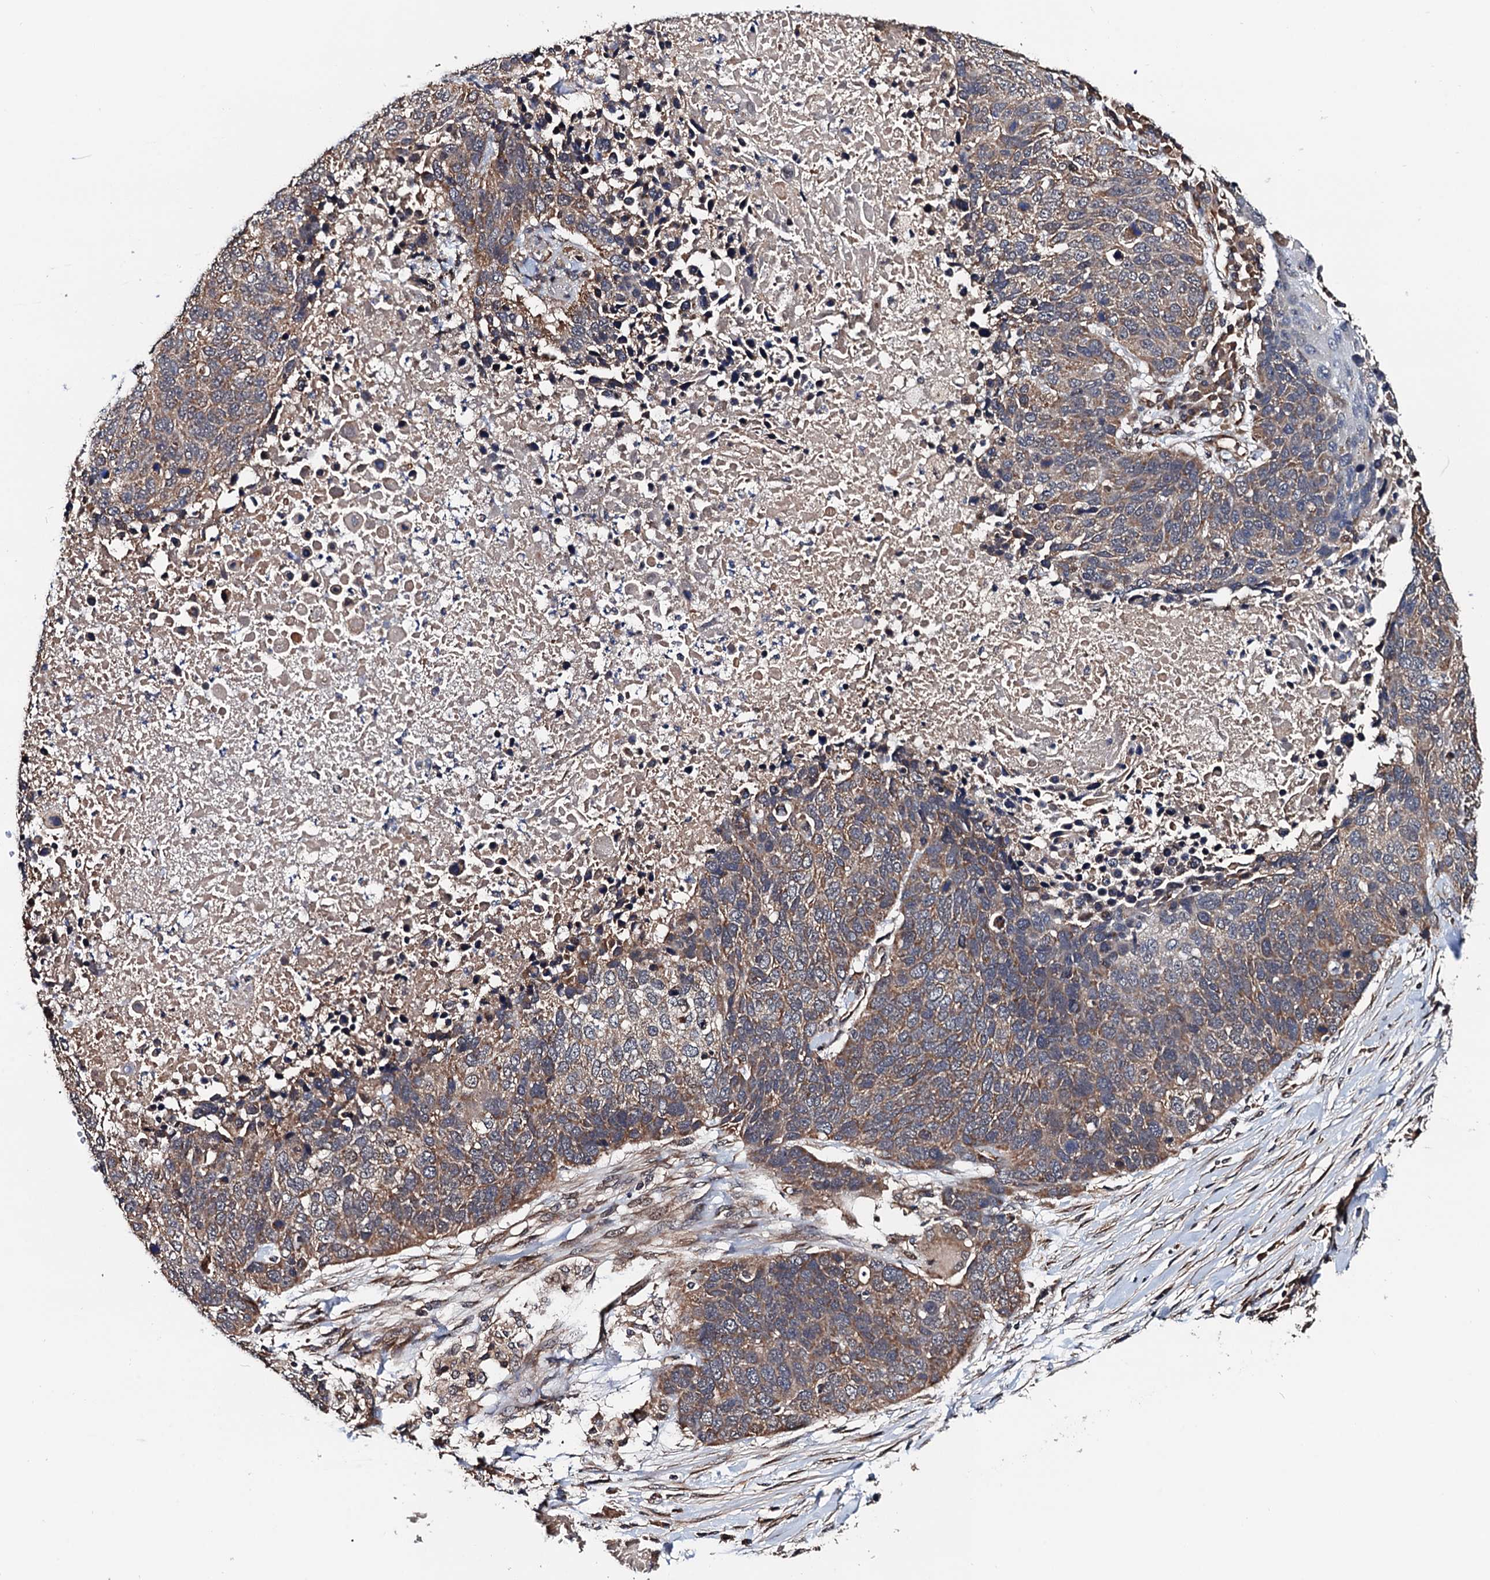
{"staining": {"intensity": "moderate", "quantity": ">75%", "location": "cytoplasmic/membranous"}, "tissue": "lung cancer", "cell_type": "Tumor cells", "image_type": "cancer", "snomed": [{"axis": "morphology", "description": "Normal tissue, NOS"}, {"axis": "morphology", "description": "Squamous cell carcinoma, NOS"}, {"axis": "topography", "description": "Lymph node"}, {"axis": "topography", "description": "Lung"}], "caption": "Protein expression analysis of human lung squamous cell carcinoma reveals moderate cytoplasmic/membranous staining in approximately >75% of tumor cells. (Stains: DAB in brown, nuclei in blue, Microscopy: brightfield microscopy at high magnification).", "gene": "NAA16", "patient": {"sex": "male", "age": 66}}